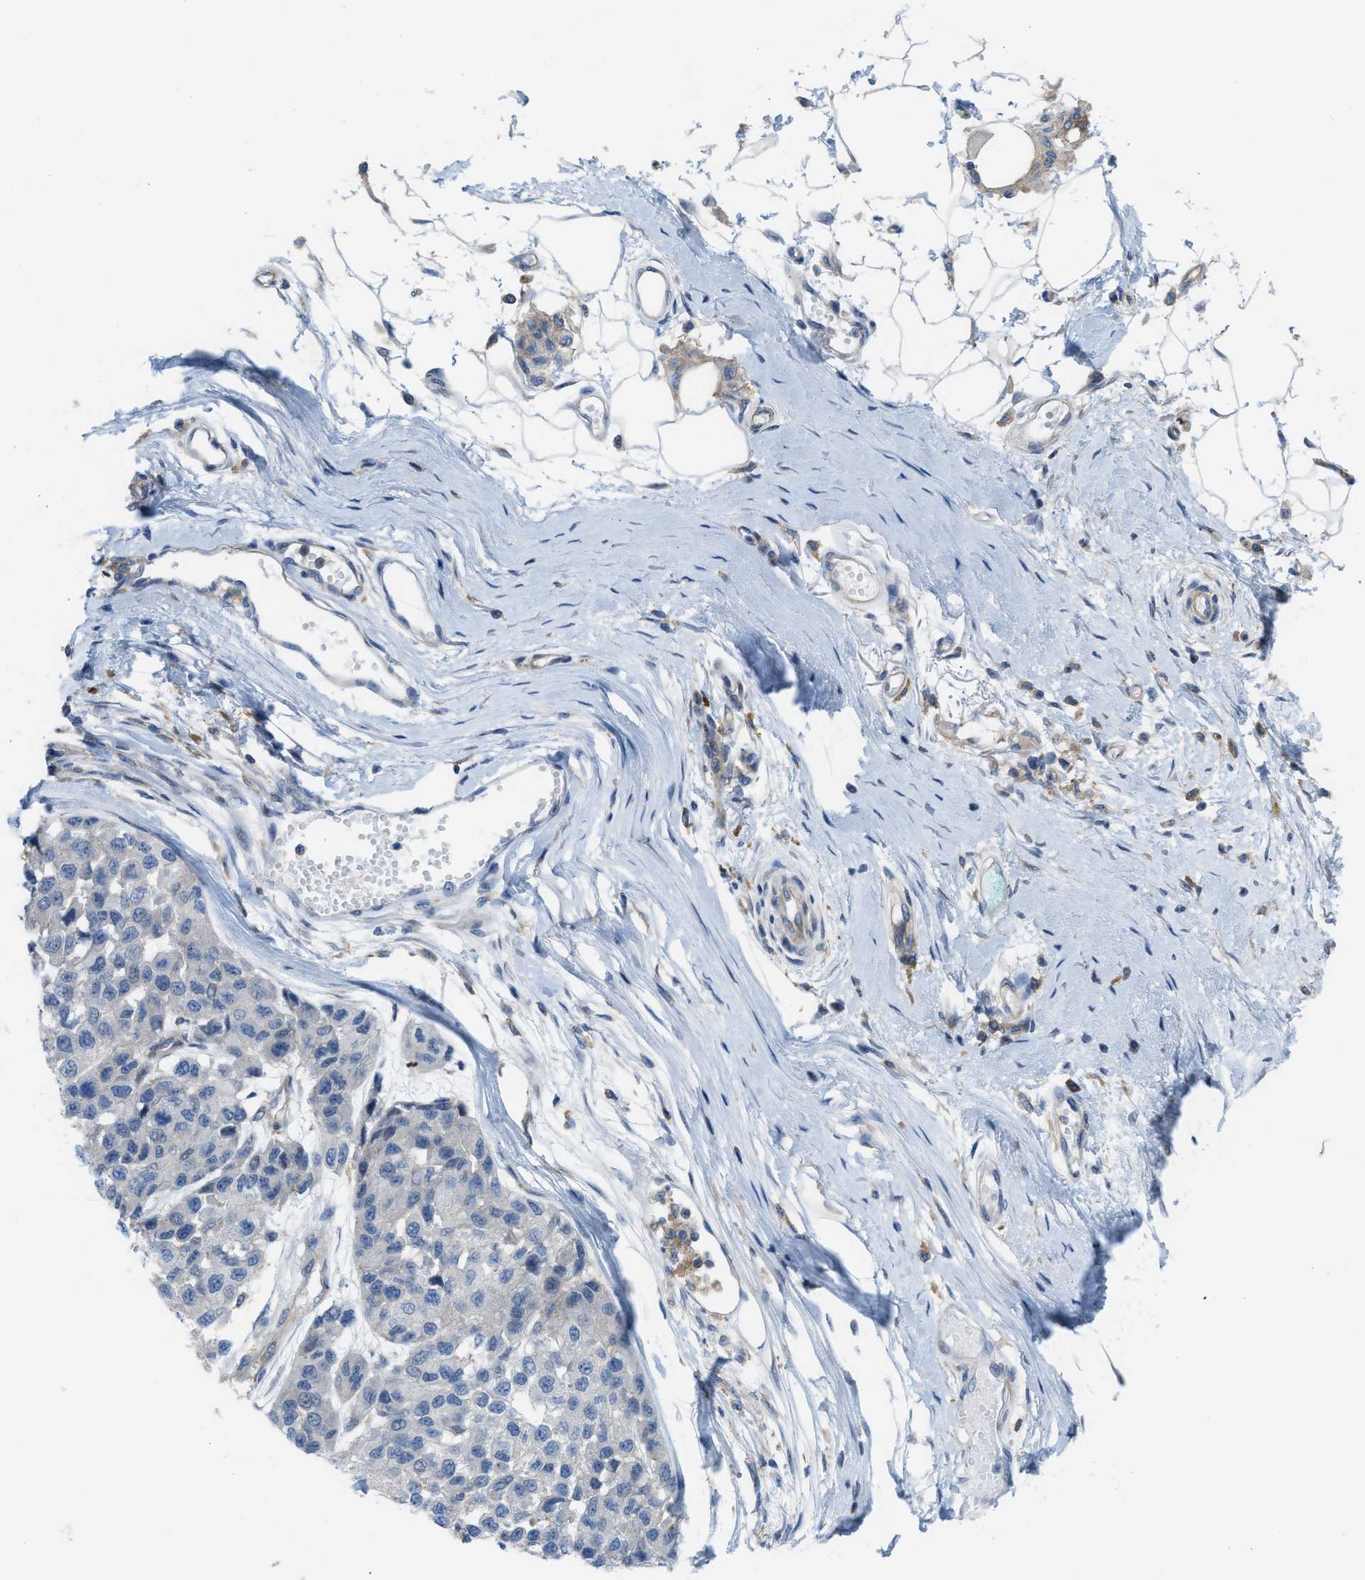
{"staining": {"intensity": "weak", "quantity": ">75%", "location": "cytoplasmic/membranous"}, "tissue": "melanoma", "cell_type": "Tumor cells", "image_type": "cancer", "snomed": [{"axis": "morphology", "description": "Malignant melanoma, NOS"}, {"axis": "topography", "description": "Skin"}], "caption": "Melanoma tissue reveals weak cytoplasmic/membranous positivity in about >75% of tumor cells", "gene": "MYO18A", "patient": {"sex": "male", "age": 62}}